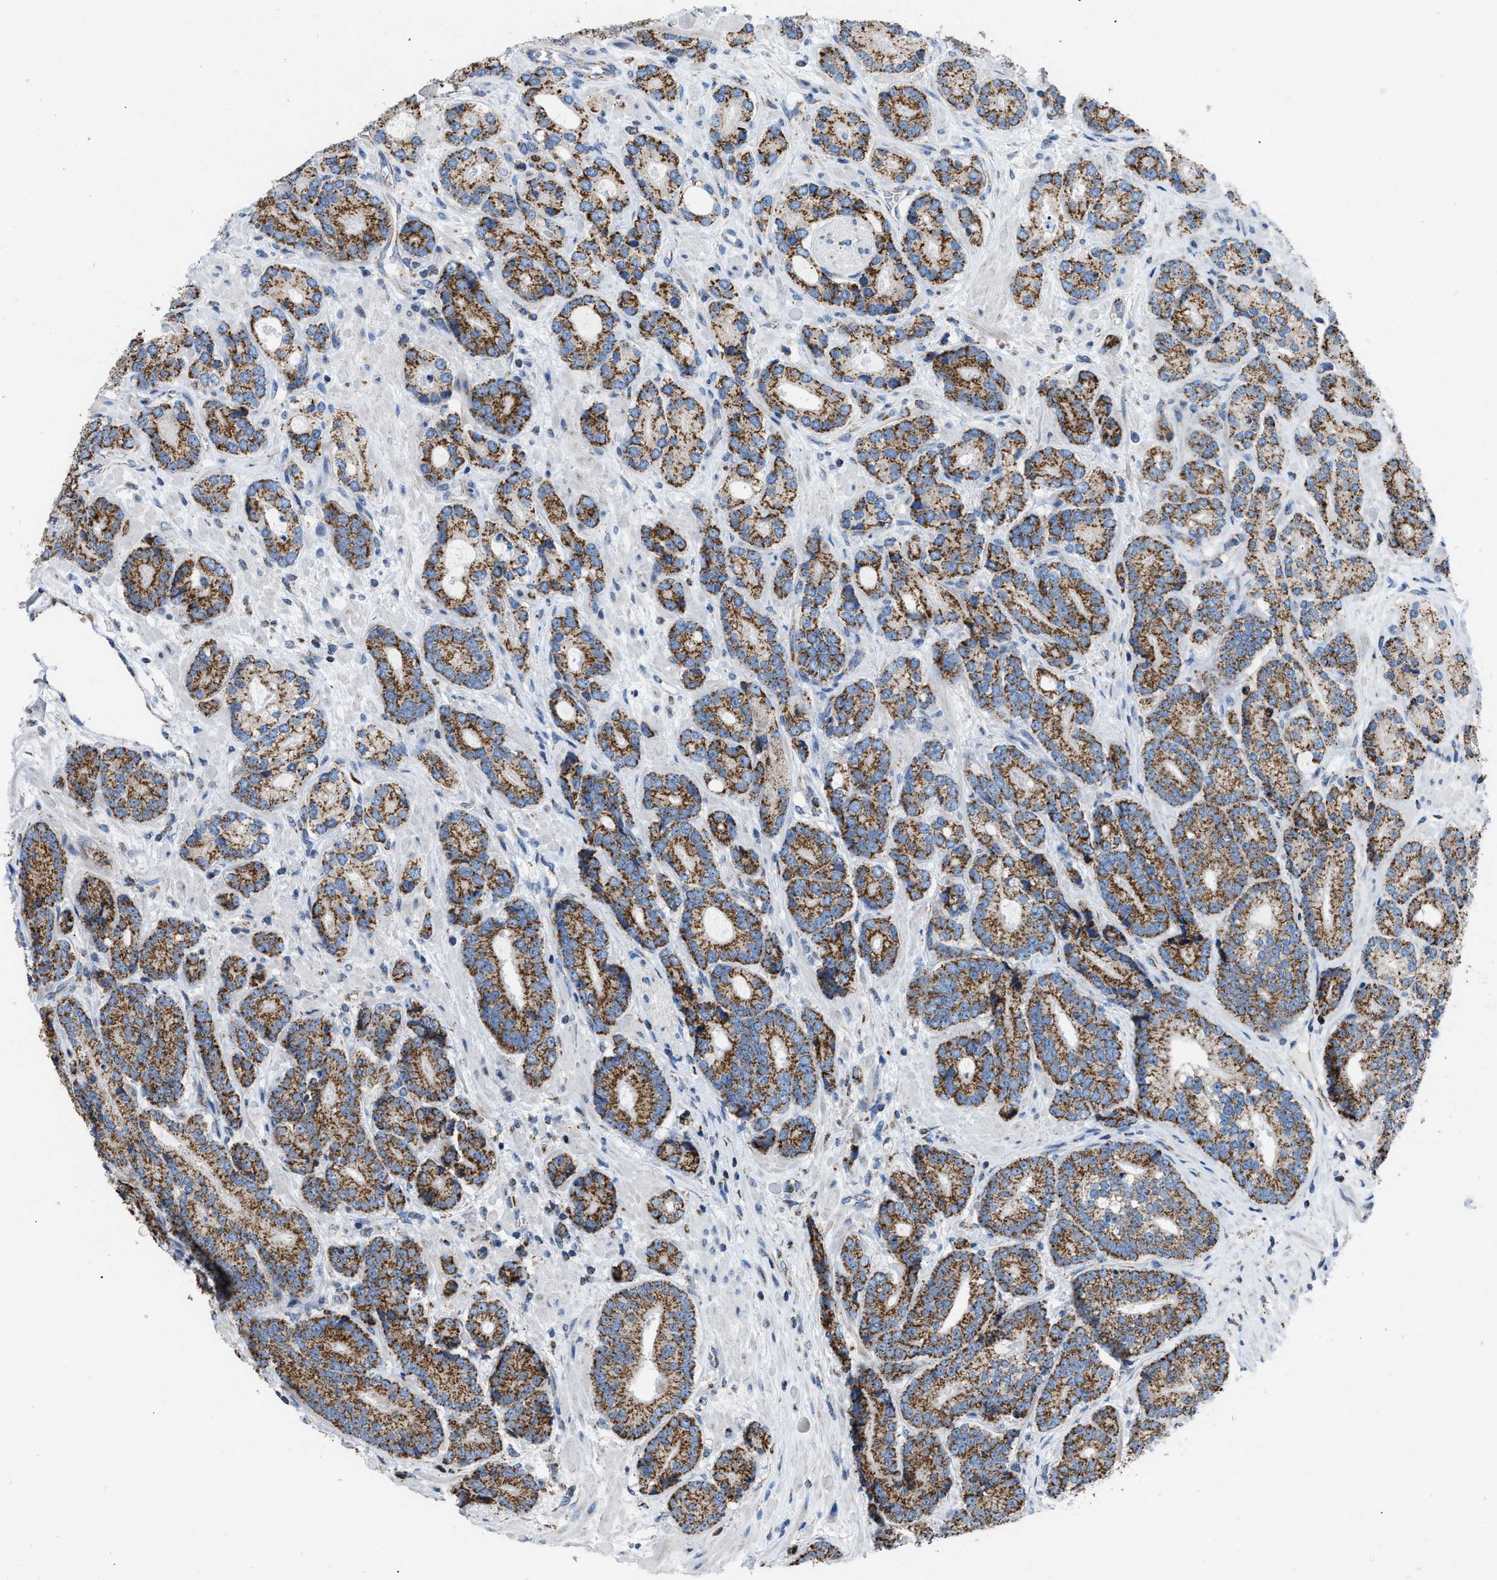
{"staining": {"intensity": "moderate", "quantity": ">75%", "location": "cytoplasmic/membranous"}, "tissue": "prostate cancer", "cell_type": "Tumor cells", "image_type": "cancer", "snomed": [{"axis": "morphology", "description": "Adenocarcinoma, High grade"}, {"axis": "topography", "description": "Prostate"}], "caption": "Moderate cytoplasmic/membranous positivity for a protein is appreciated in about >75% of tumor cells of prostate high-grade adenocarcinoma using immunohistochemistry (IHC).", "gene": "ETFB", "patient": {"sex": "male", "age": 61}}